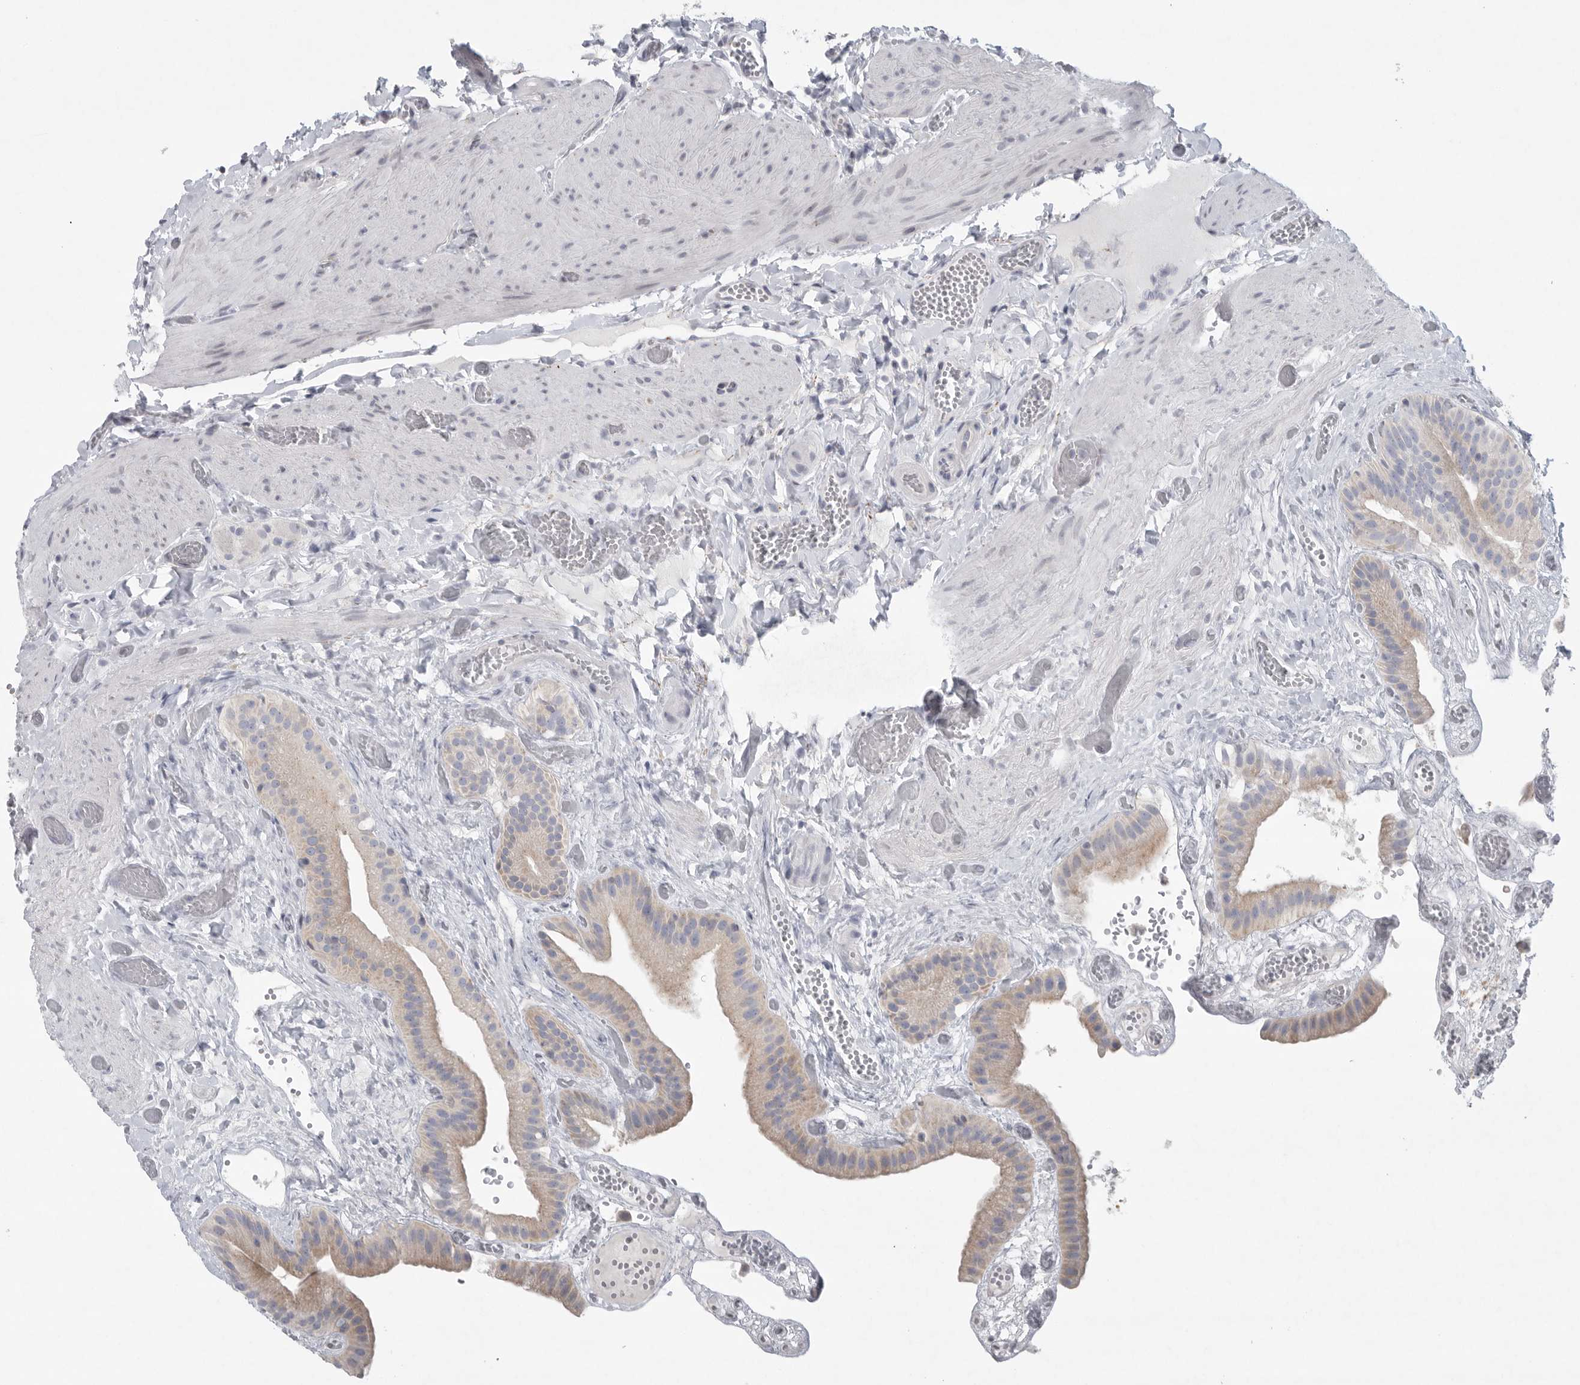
{"staining": {"intensity": "weak", "quantity": "<25%", "location": "cytoplasmic/membranous"}, "tissue": "gallbladder", "cell_type": "Glandular cells", "image_type": "normal", "snomed": [{"axis": "morphology", "description": "Normal tissue, NOS"}, {"axis": "topography", "description": "Gallbladder"}], "caption": "Protein analysis of benign gallbladder exhibits no significant staining in glandular cells.", "gene": "TMEM69", "patient": {"sex": "female", "age": 64}}